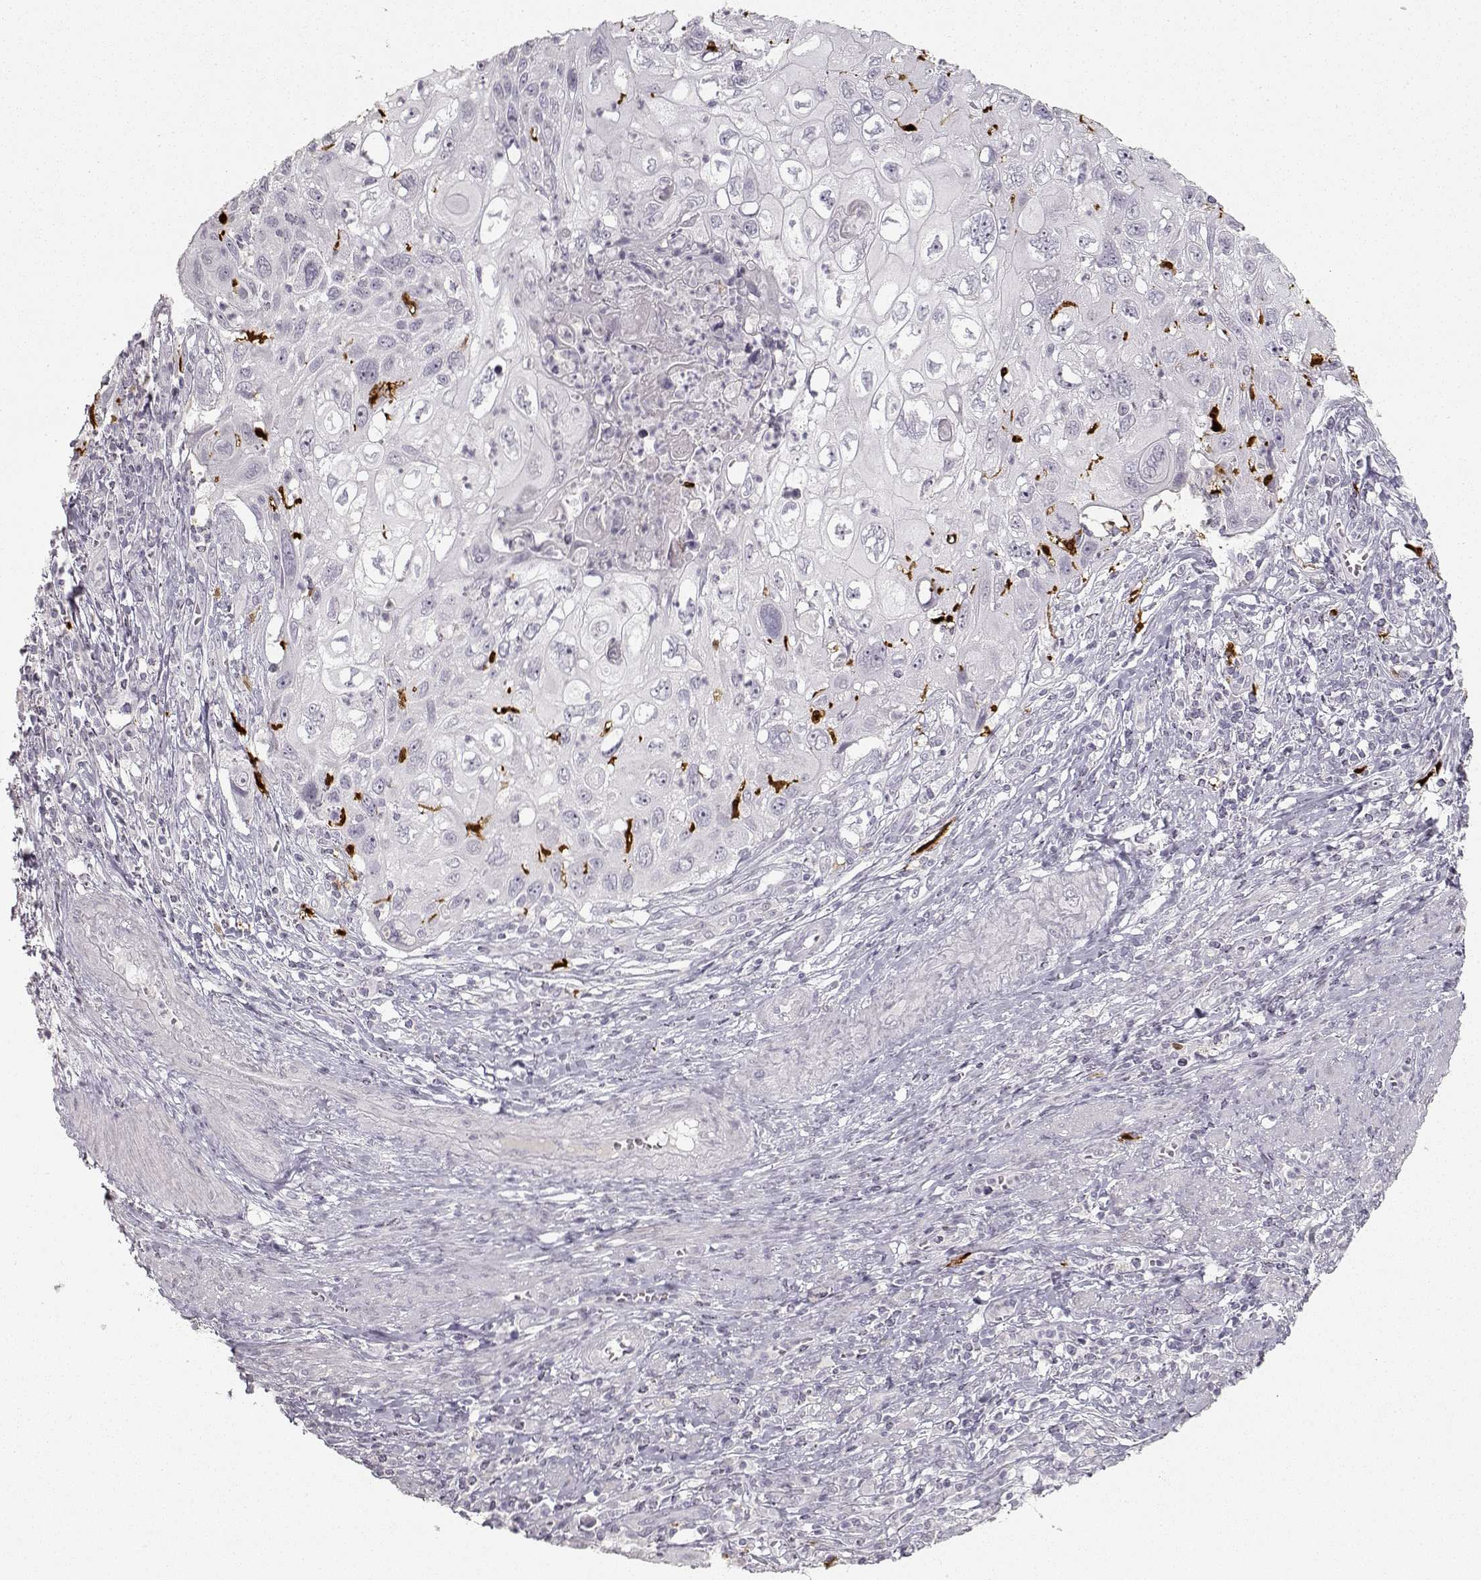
{"staining": {"intensity": "negative", "quantity": "none", "location": "none"}, "tissue": "cervical cancer", "cell_type": "Tumor cells", "image_type": "cancer", "snomed": [{"axis": "morphology", "description": "Squamous cell carcinoma, NOS"}, {"axis": "topography", "description": "Cervix"}], "caption": "IHC photomicrograph of human cervical squamous cell carcinoma stained for a protein (brown), which displays no staining in tumor cells. (DAB IHC, high magnification).", "gene": "S100B", "patient": {"sex": "female", "age": 70}}